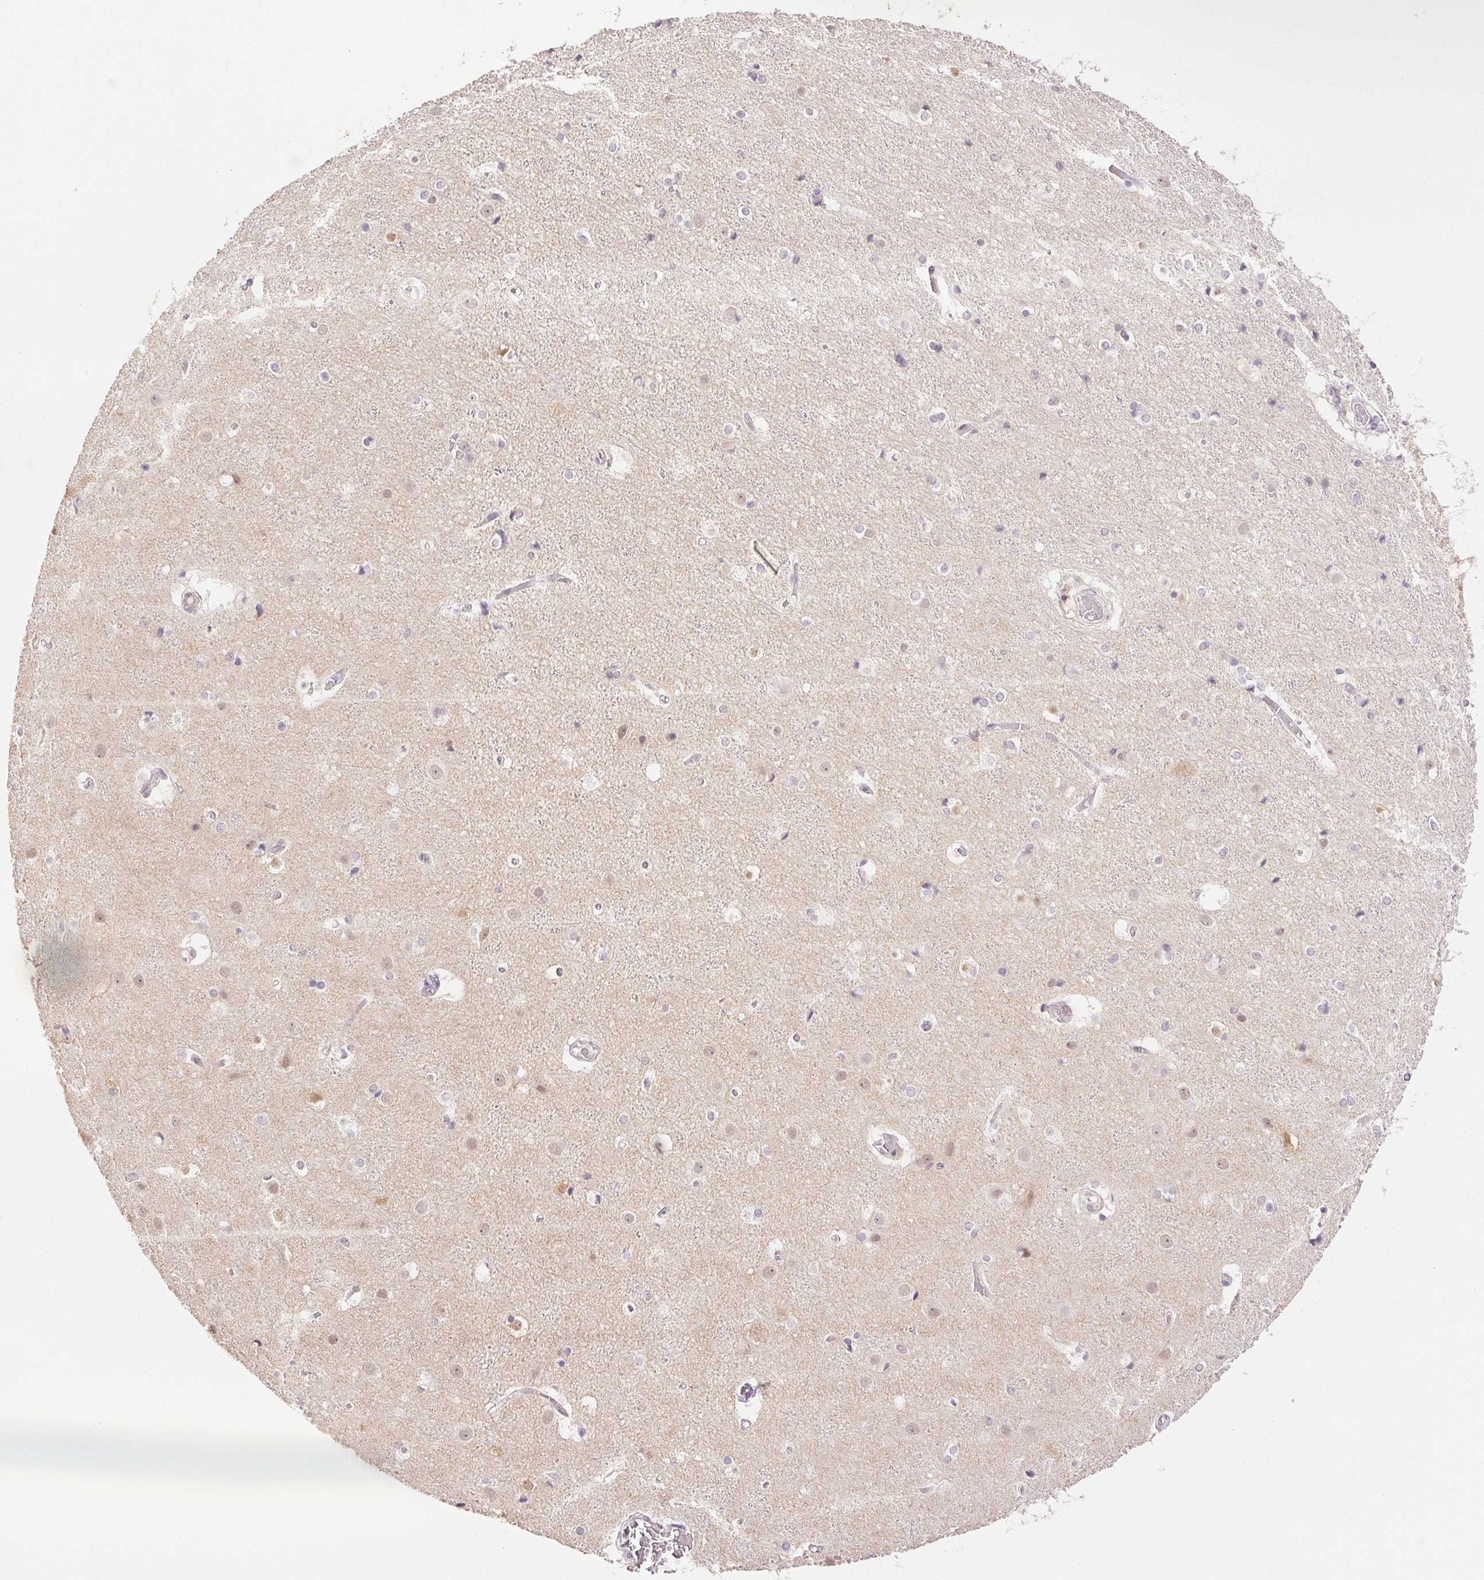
{"staining": {"intensity": "negative", "quantity": "none", "location": "none"}, "tissue": "cerebral cortex", "cell_type": "Endothelial cells", "image_type": "normal", "snomed": [{"axis": "morphology", "description": "Normal tissue, NOS"}, {"axis": "topography", "description": "Cerebral cortex"}], "caption": "High magnification brightfield microscopy of normal cerebral cortex stained with DAB (3,3'-diaminobenzidine) (brown) and counterstained with hematoxylin (blue): endothelial cells show no significant positivity.", "gene": "PRPF18", "patient": {"sex": "female", "age": 52}}